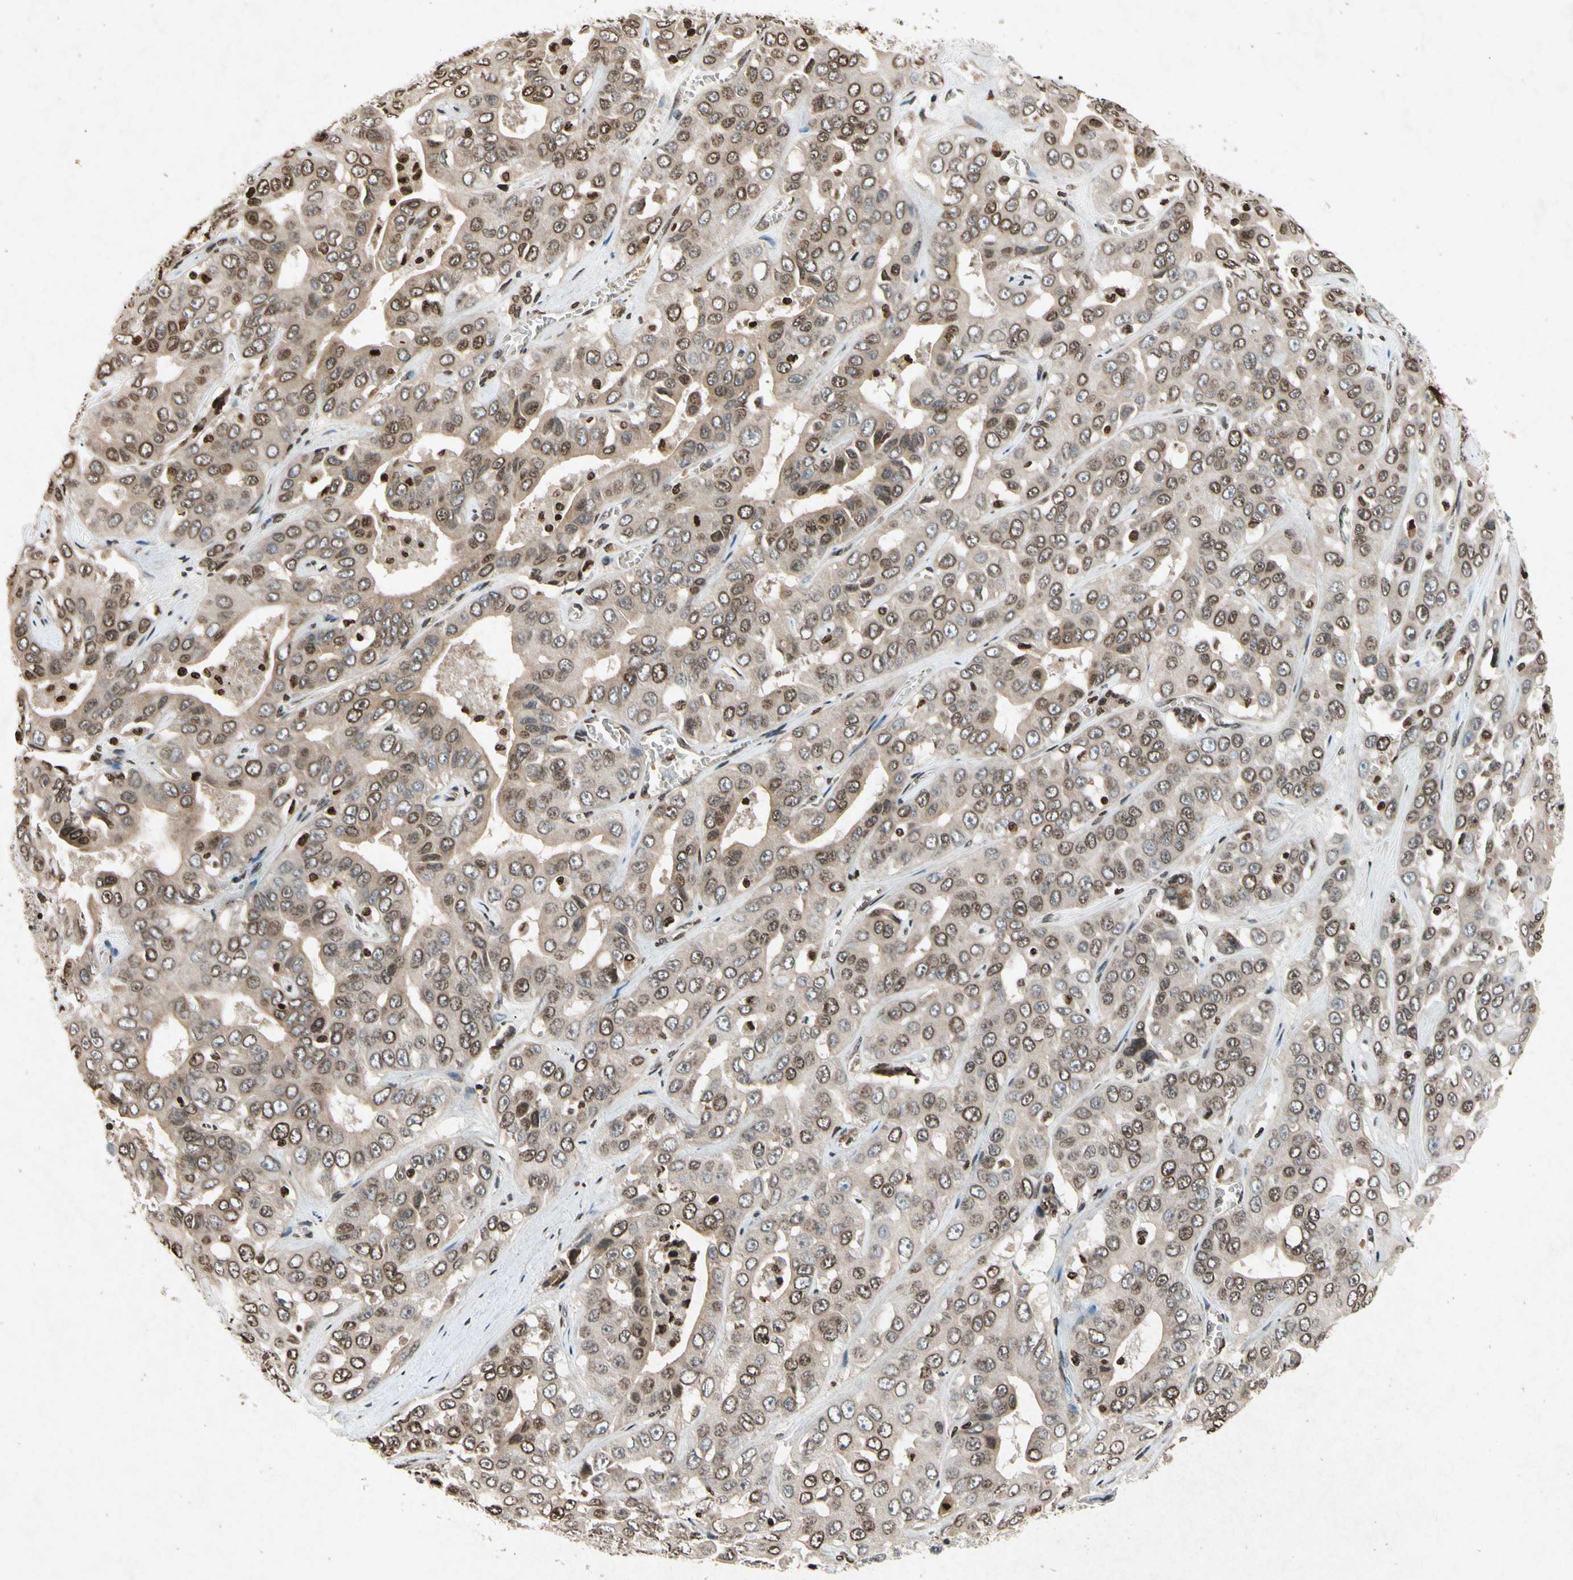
{"staining": {"intensity": "moderate", "quantity": ">75%", "location": "cytoplasmic/membranous,nuclear"}, "tissue": "liver cancer", "cell_type": "Tumor cells", "image_type": "cancer", "snomed": [{"axis": "morphology", "description": "Cholangiocarcinoma"}, {"axis": "topography", "description": "Liver"}], "caption": "Approximately >75% of tumor cells in cholangiocarcinoma (liver) reveal moderate cytoplasmic/membranous and nuclear protein positivity as visualized by brown immunohistochemical staining.", "gene": "HOXB3", "patient": {"sex": "female", "age": 52}}